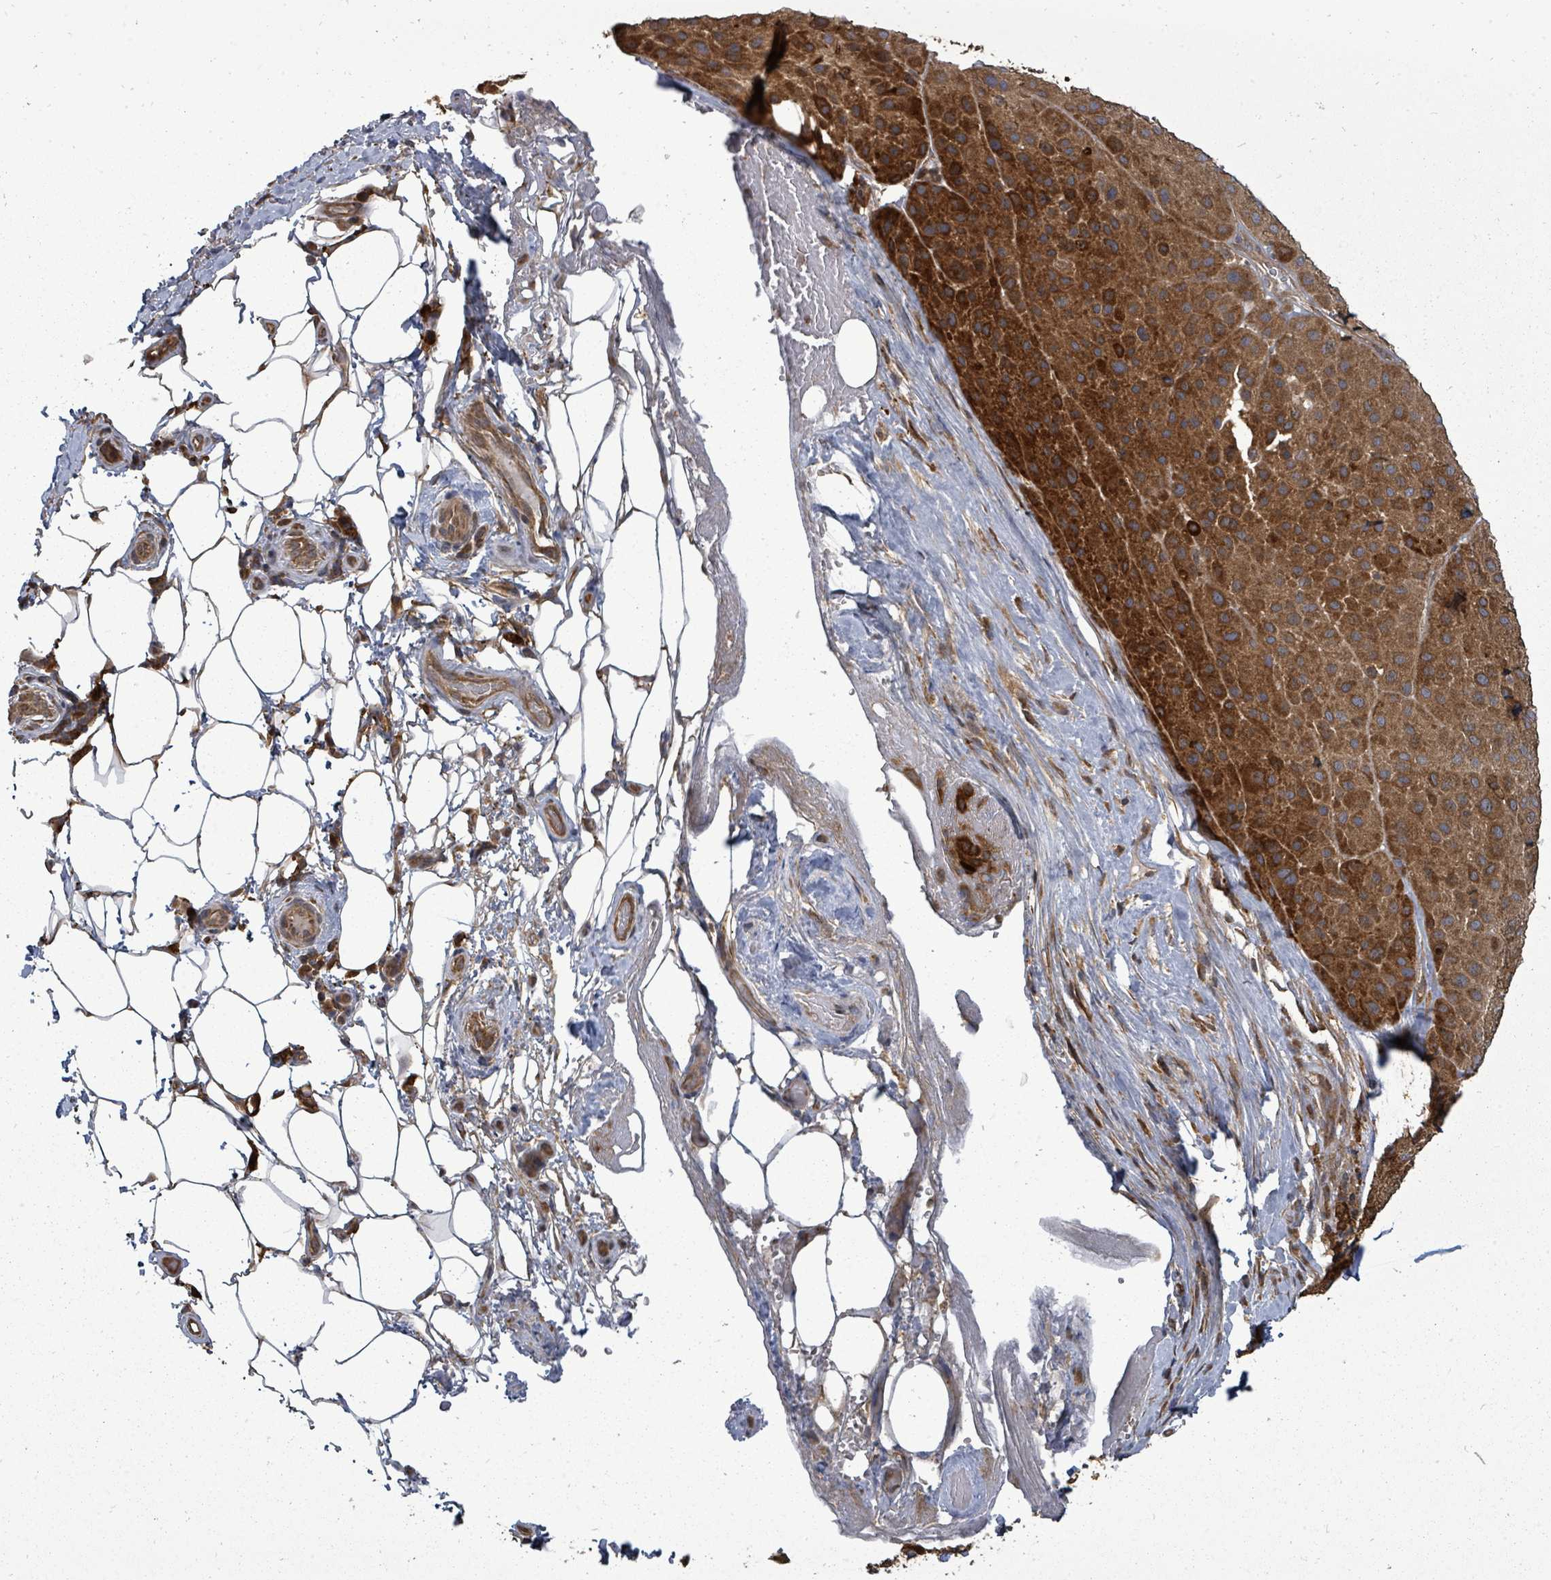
{"staining": {"intensity": "strong", "quantity": ">75%", "location": "cytoplasmic/membranous"}, "tissue": "melanoma", "cell_type": "Tumor cells", "image_type": "cancer", "snomed": [{"axis": "morphology", "description": "Malignant melanoma, Metastatic site"}, {"axis": "topography", "description": "Smooth muscle"}], "caption": "IHC staining of melanoma, which exhibits high levels of strong cytoplasmic/membranous positivity in approximately >75% of tumor cells indicating strong cytoplasmic/membranous protein staining. The staining was performed using DAB (brown) for protein detection and nuclei were counterstained in hematoxylin (blue).", "gene": "EIF3C", "patient": {"sex": "male", "age": 41}}